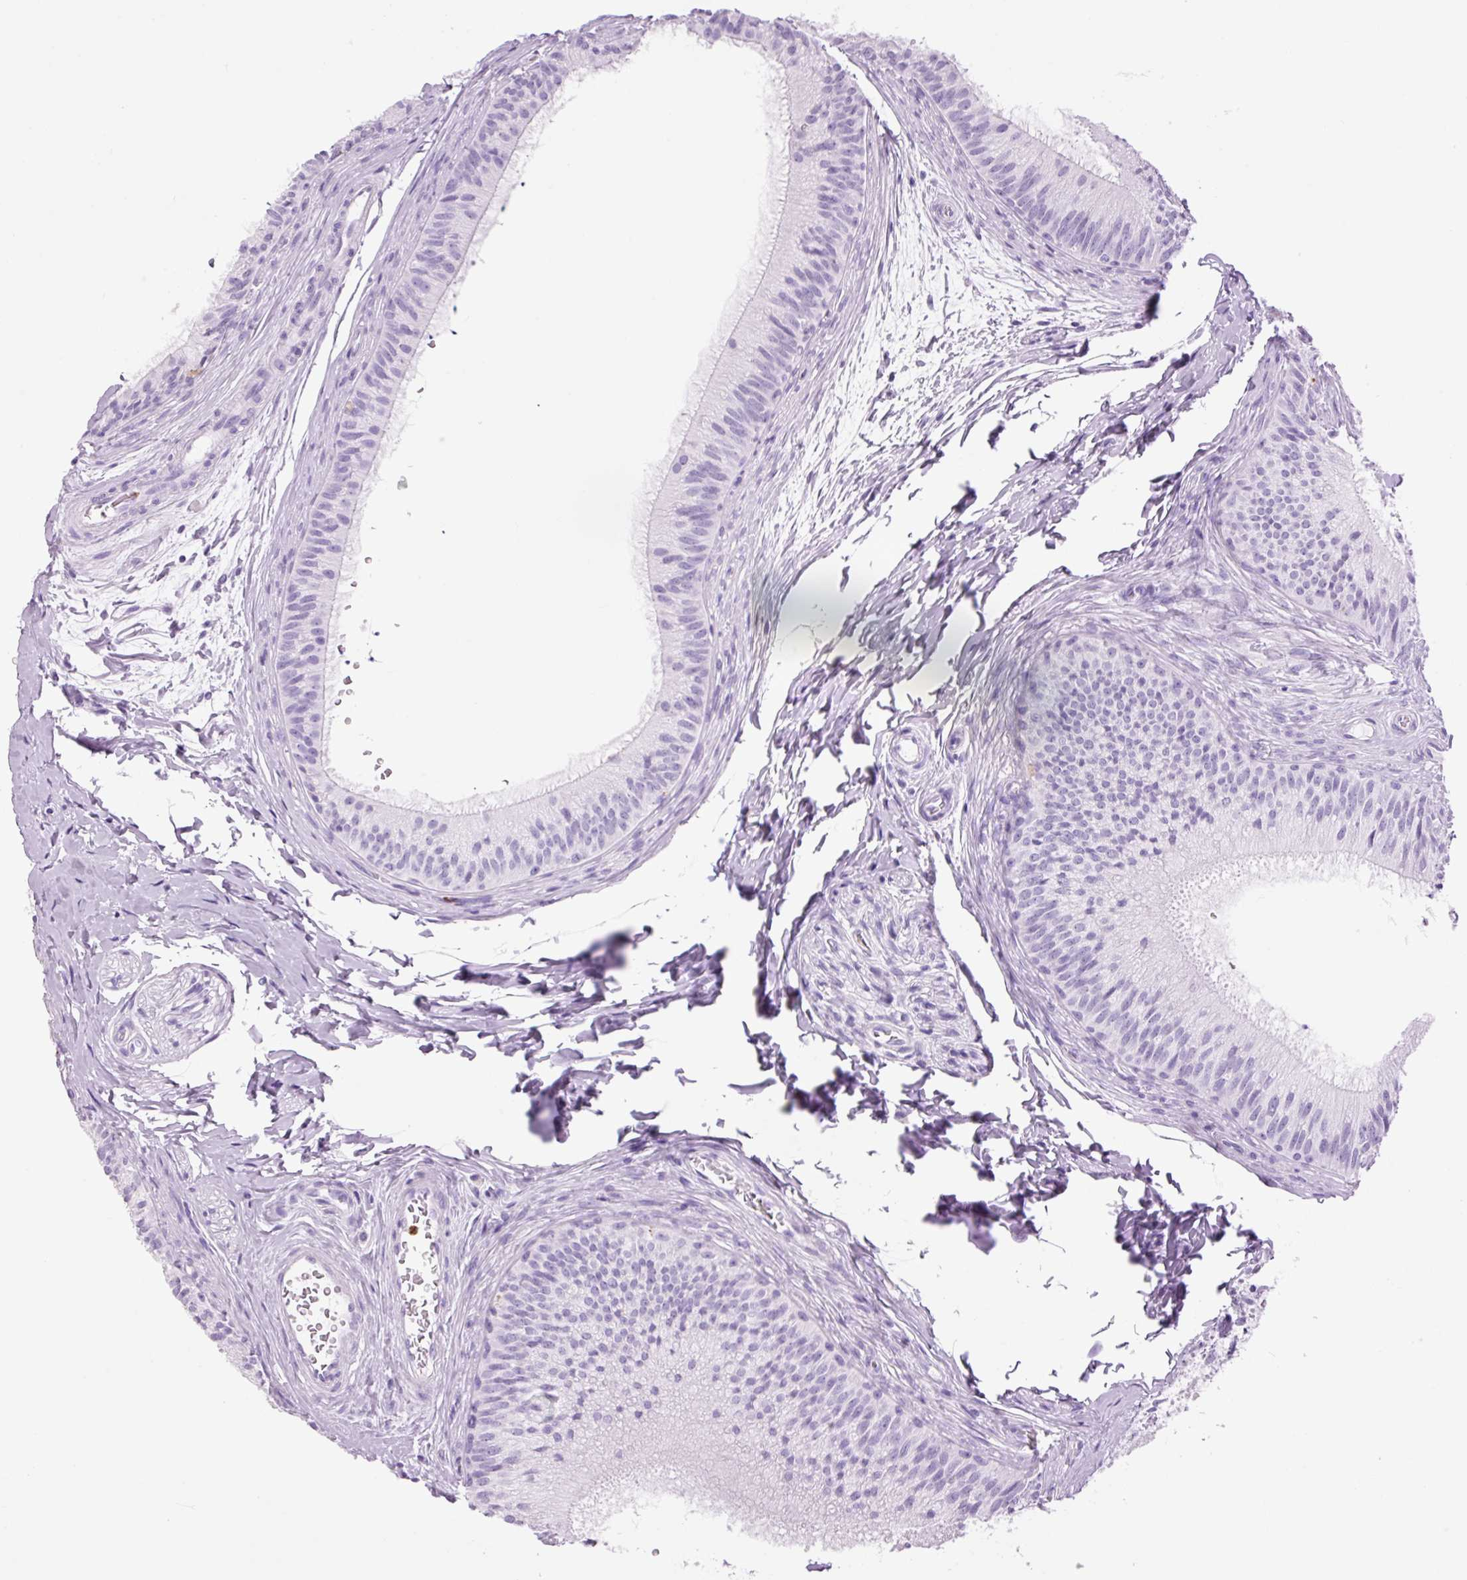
{"staining": {"intensity": "negative", "quantity": "none", "location": "none"}, "tissue": "epididymis", "cell_type": "Glandular cells", "image_type": "normal", "snomed": [{"axis": "morphology", "description": "Normal tissue, NOS"}, {"axis": "topography", "description": "Epididymis"}], "caption": "Unremarkable epididymis was stained to show a protein in brown. There is no significant expression in glandular cells.", "gene": "LYZ", "patient": {"sex": "male", "age": 24}}